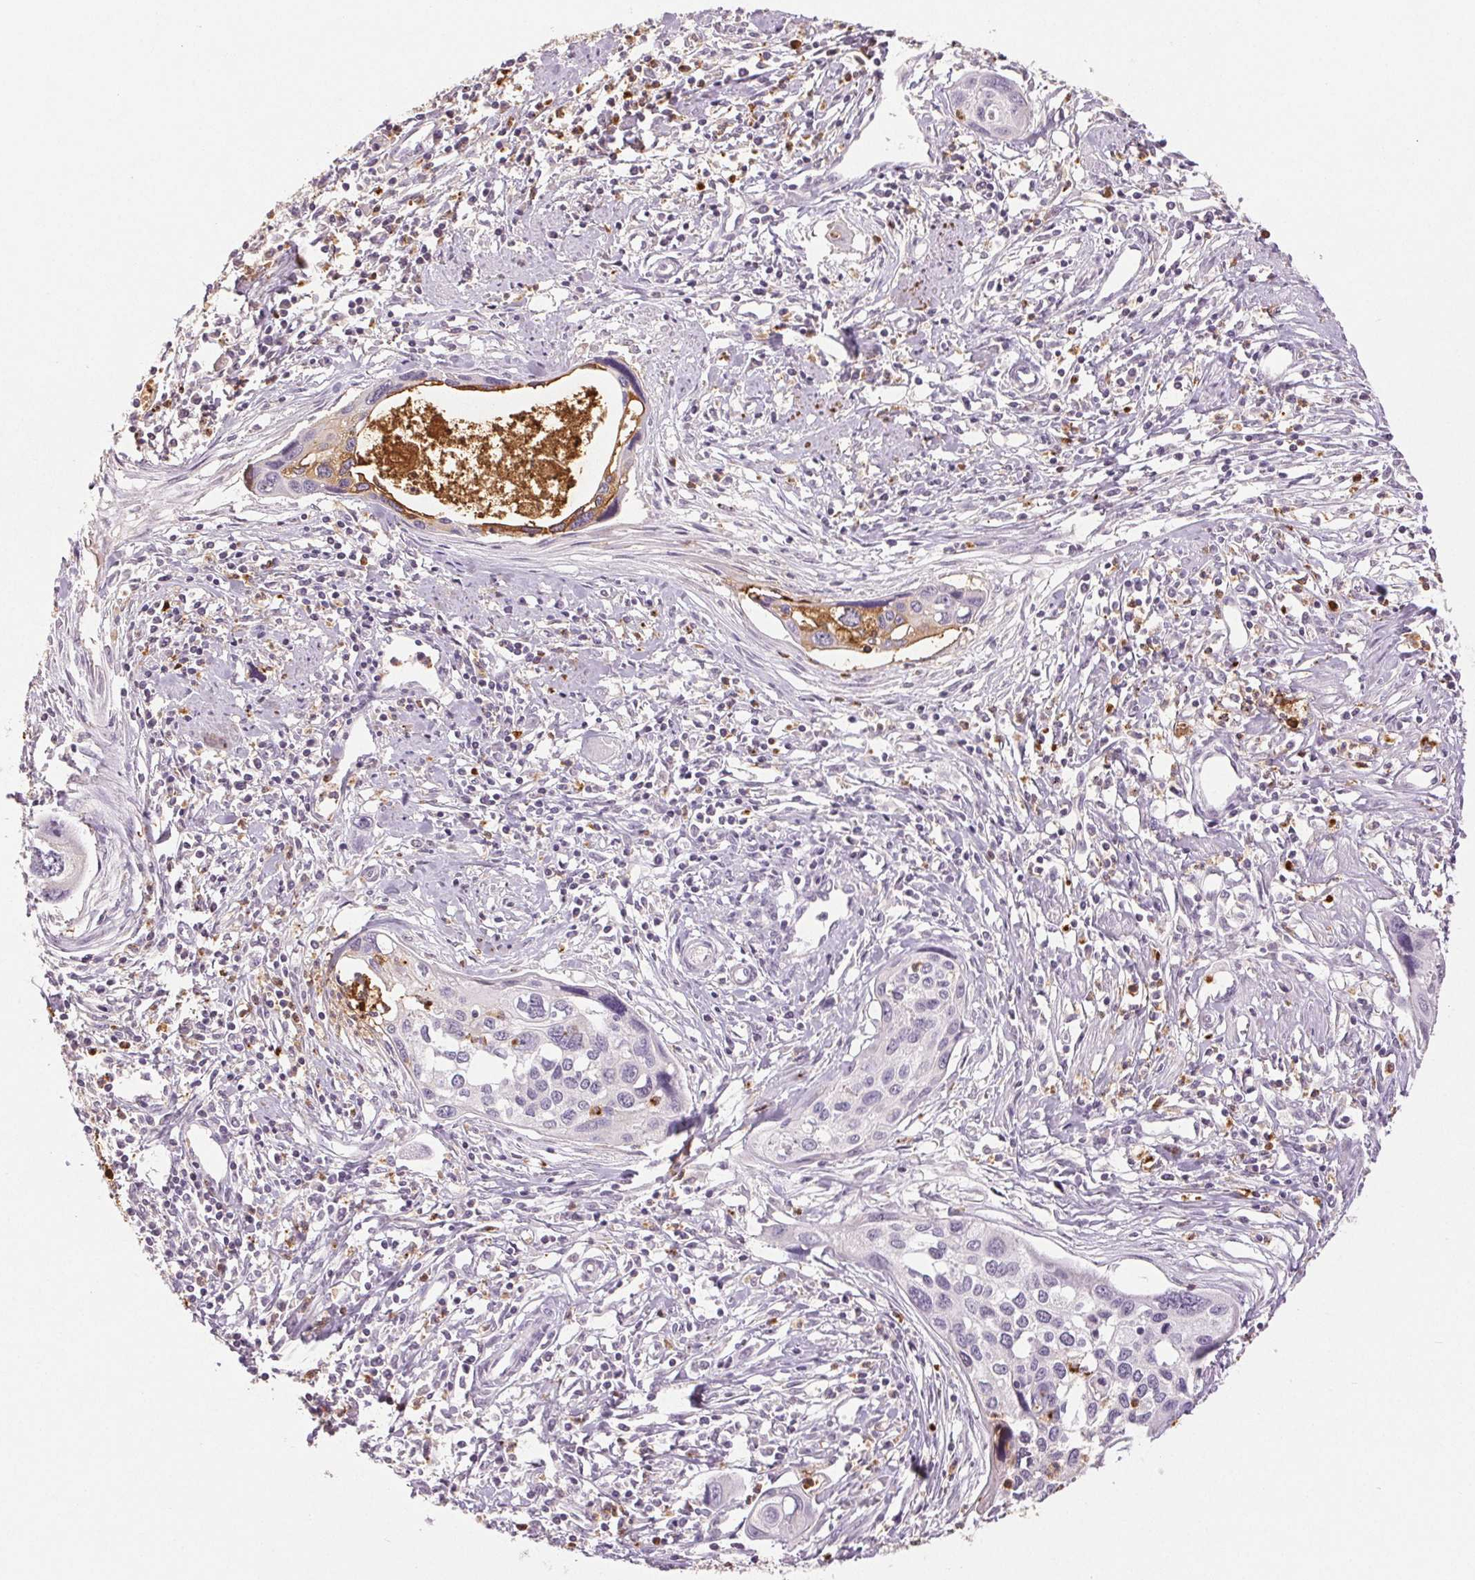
{"staining": {"intensity": "negative", "quantity": "none", "location": "none"}, "tissue": "cervical cancer", "cell_type": "Tumor cells", "image_type": "cancer", "snomed": [{"axis": "morphology", "description": "Squamous cell carcinoma, NOS"}, {"axis": "topography", "description": "Cervix"}], "caption": "This is an immunohistochemistry photomicrograph of human cervical cancer. There is no expression in tumor cells.", "gene": "LTF", "patient": {"sex": "female", "age": 31}}